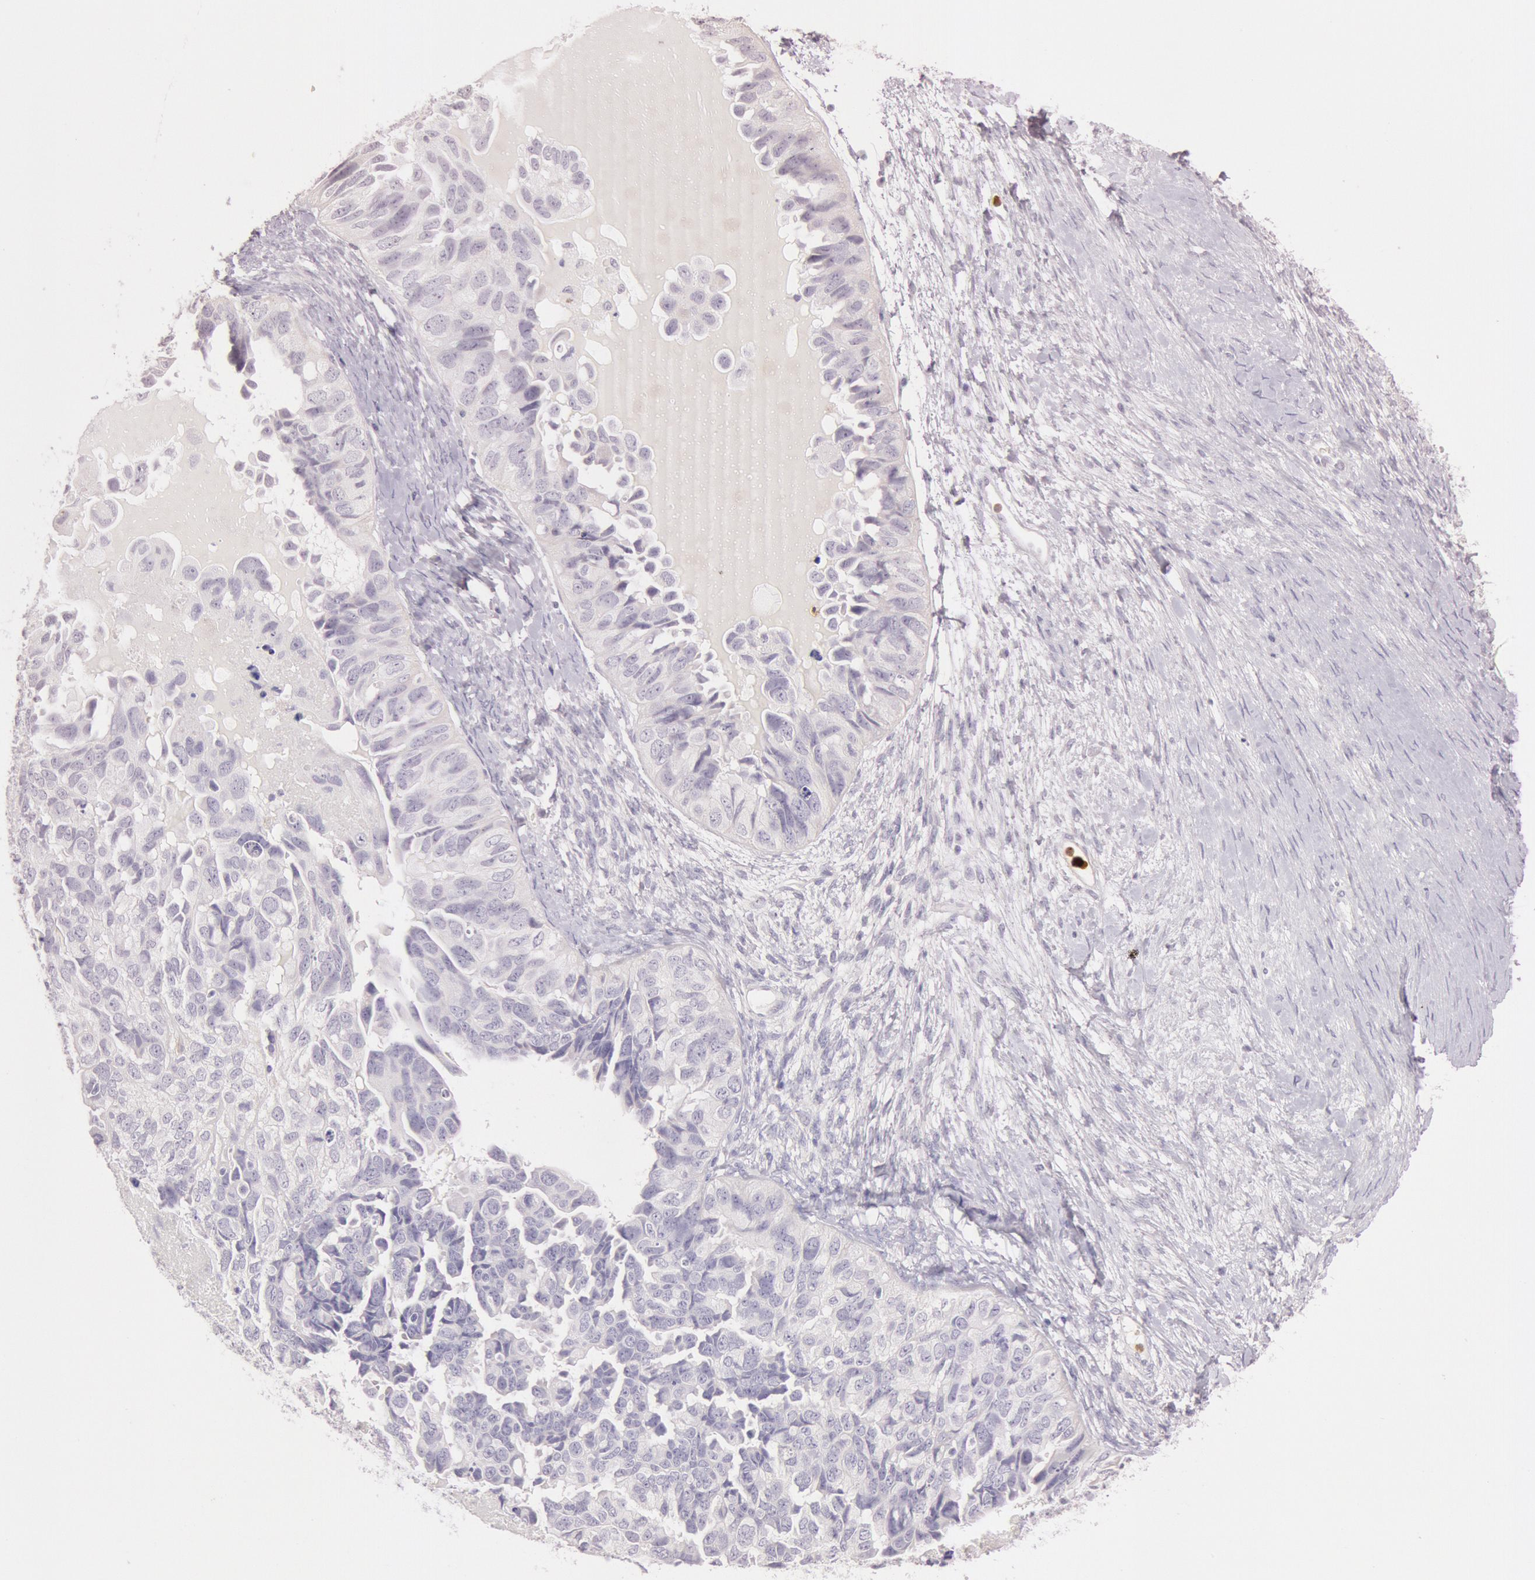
{"staining": {"intensity": "negative", "quantity": "none", "location": "none"}, "tissue": "ovarian cancer", "cell_type": "Tumor cells", "image_type": "cancer", "snomed": [{"axis": "morphology", "description": "Cystadenocarcinoma, serous, NOS"}, {"axis": "topography", "description": "Ovary"}], "caption": "DAB (3,3'-diaminobenzidine) immunohistochemical staining of human ovarian cancer displays no significant expression in tumor cells. (Brightfield microscopy of DAB (3,3'-diaminobenzidine) immunohistochemistry at high magnification).", "gene": "KDM6A", "patient": {"sex": "female", "age": 82}}